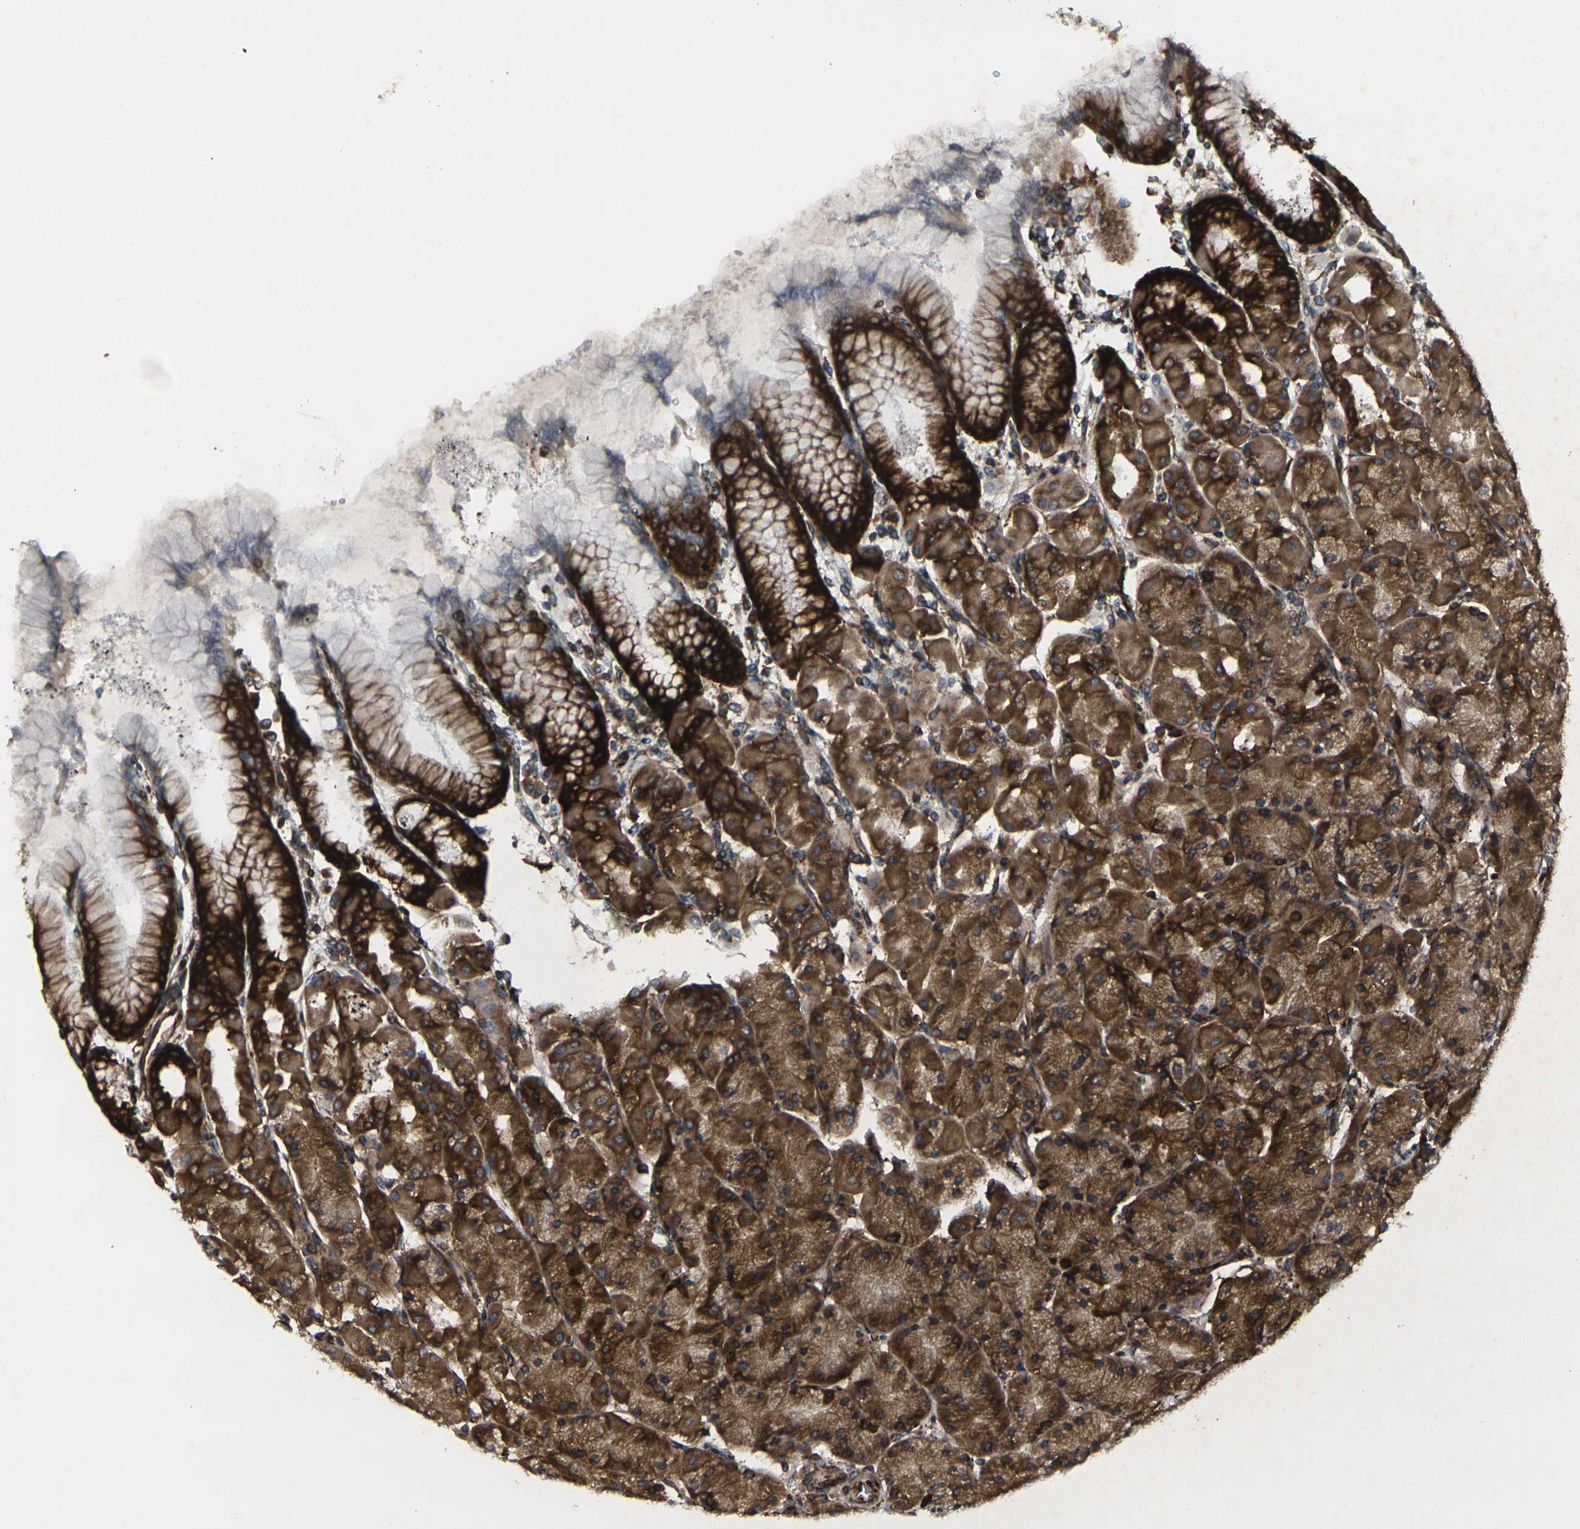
{"staining": {"intensity": "strong", "quantity": ">75%", "location": "cytoplasmic/membranous"}, "tissue": "stomach", "cell_type": "Glandular cells", "image_type": "normal", "snomed": [{"axis": "morphology", "description": "Normal tissue, NOS"}, {"axis": "topography", "description": "Stomach, upper"}], "caption": "Immunohistochemical staining of normal stomach reveals high levels of strong cytoplasmic/membranous expression in approximately >75% of glandular cells. Immunohistochemistry stains the protein in brown and the nuclei are stained blue.", "gene": "MARCHF2", "patient": {"sex": "female", "age": 56}}